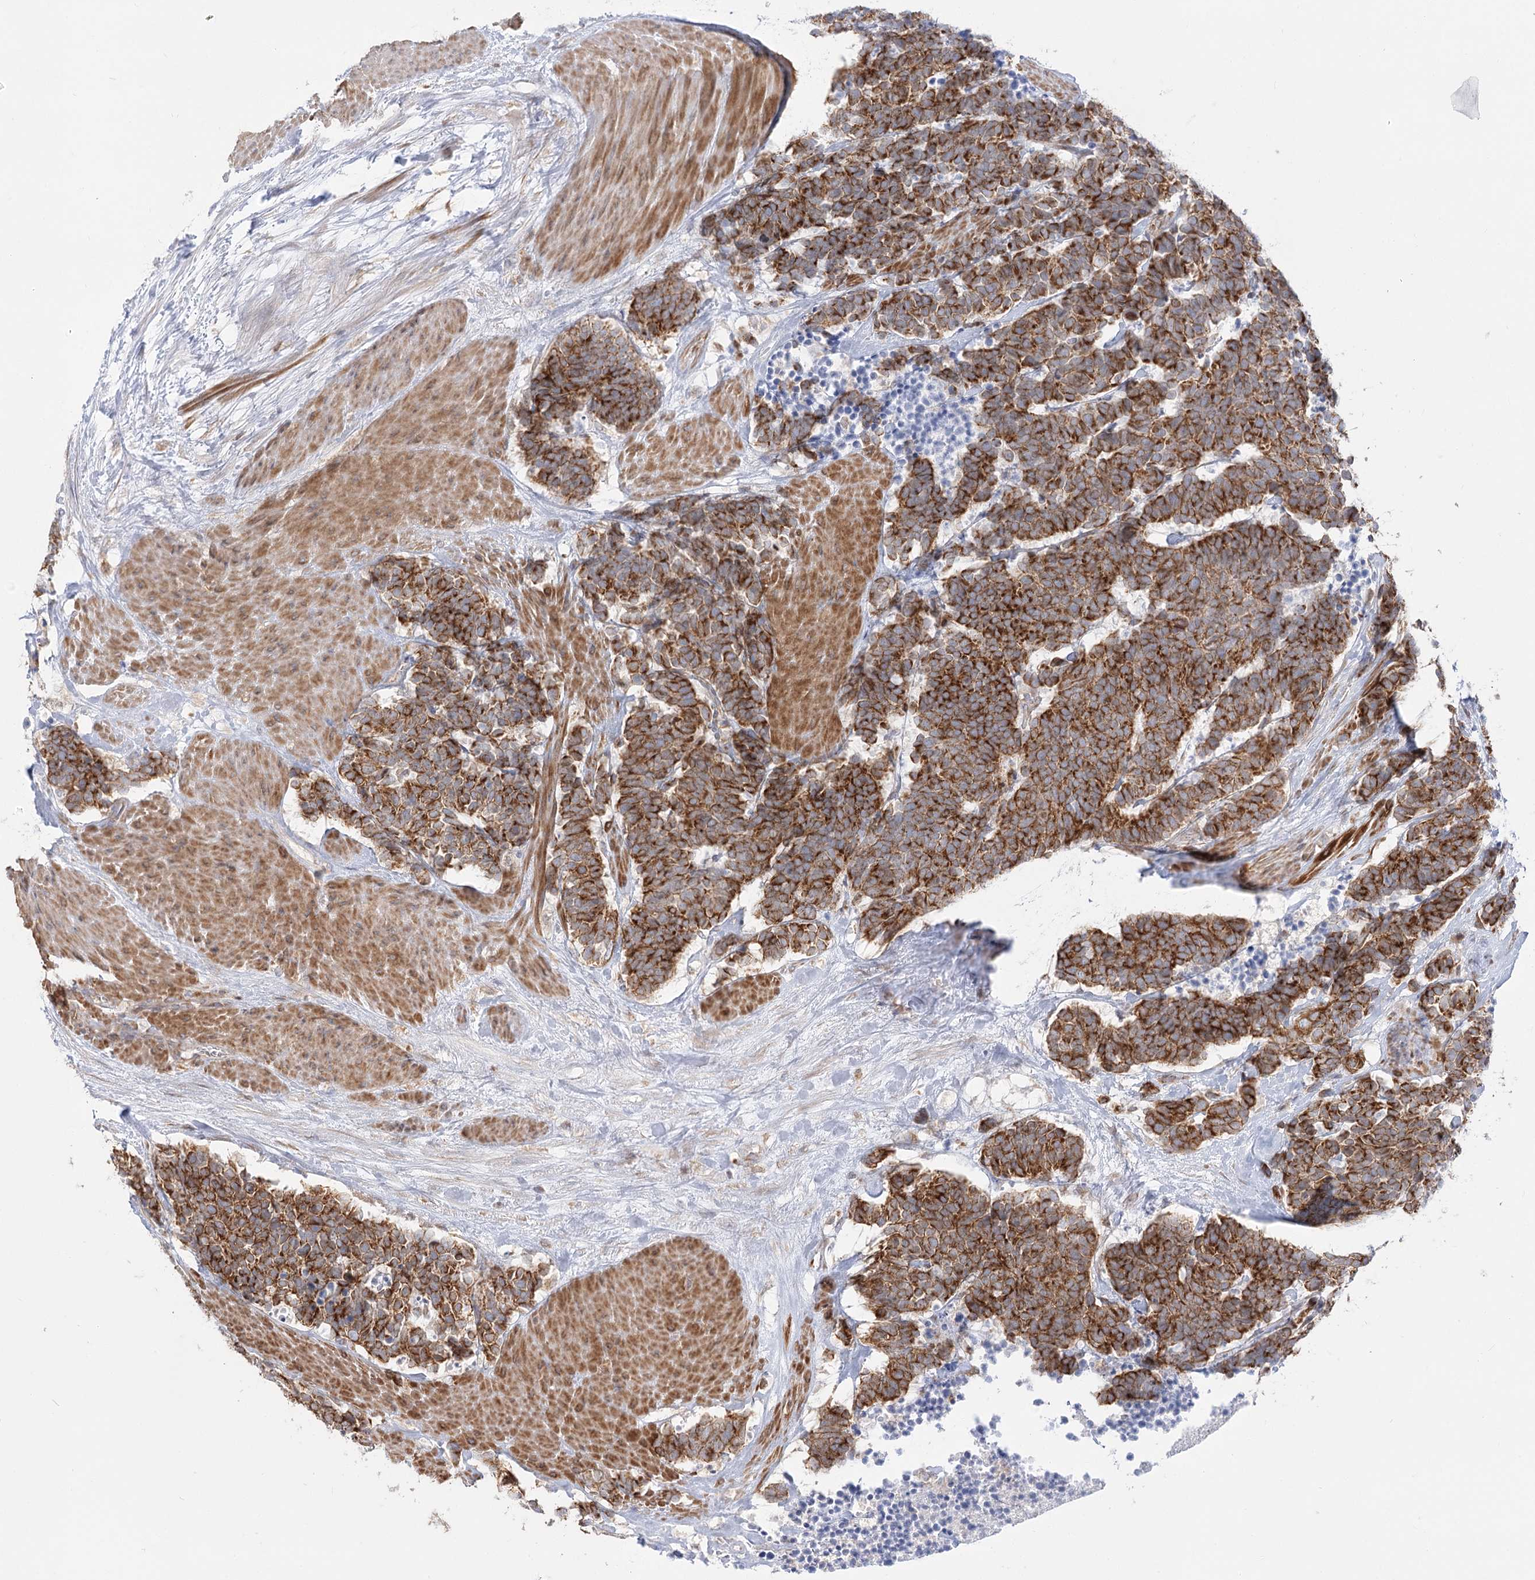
{"staining": {"intensity": "strong", "quantity": ">75%", "location": "cytoplasmic/membranous"}, "tissue": "carcinoid", "cell_type": "Tumor cells", "image_type": "cancer", "snomed": [{"axis": "morphology", "description": "Carcinoma, NOS"}, {"axis": "morphology", "description": "Carcinoid, malignant, NOS"}, {"axis": "topography", "description": "Urinary bladder"}], "caption": "Carcinoma tissue demonstrates strong cytoplasmic/membranous positivity in approximately >75% of tumor cells (IHC, brightfield microscopy, high magnification).", "gene": "MTMR3", "patient": {"sex": "male", "age": 57}}